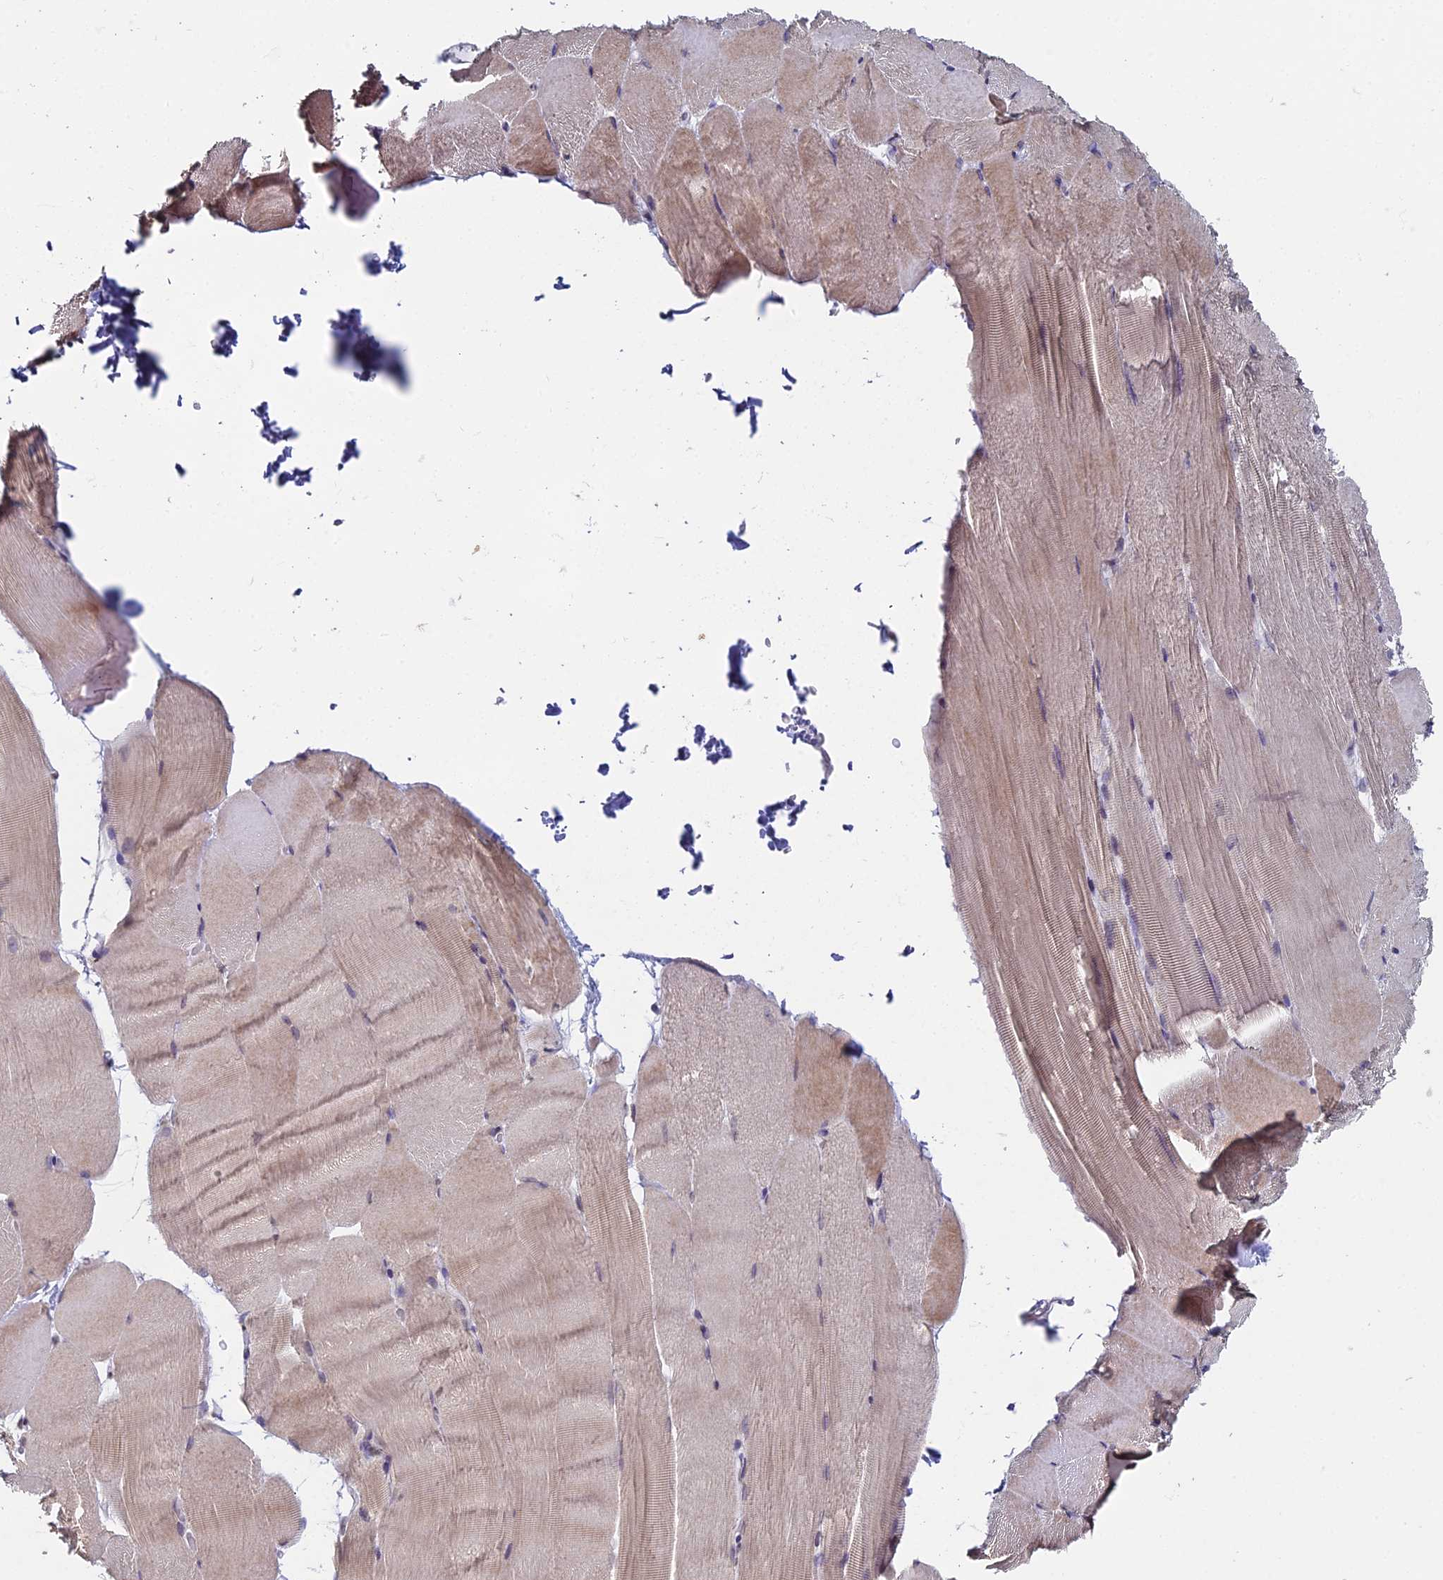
{"staining": {"intensity": "weak", "quantity": "25%-75%", "location": "cytoplasmic/membranous"}, "tissue": "skeletal muscle", "cell_type": "Myocytes", "image_type": "normal", "snomed": [{"axis": "morphology", "description": "Normal tissue, NOS"}, {"axis": "topography", "description": "Skeletal muscle"}, {"axis": "topography", "description": "Parathyroid gland"}], "caption": "A photomicrograph showing weak cytoplasmic/membranous expression in approximately 25%-75% of myocytes in benign skeletal muscle, as visualized by brown immunohistochemical staining.", "gene": "PRR22", "patient": {"sex": "female", "age": 37}}